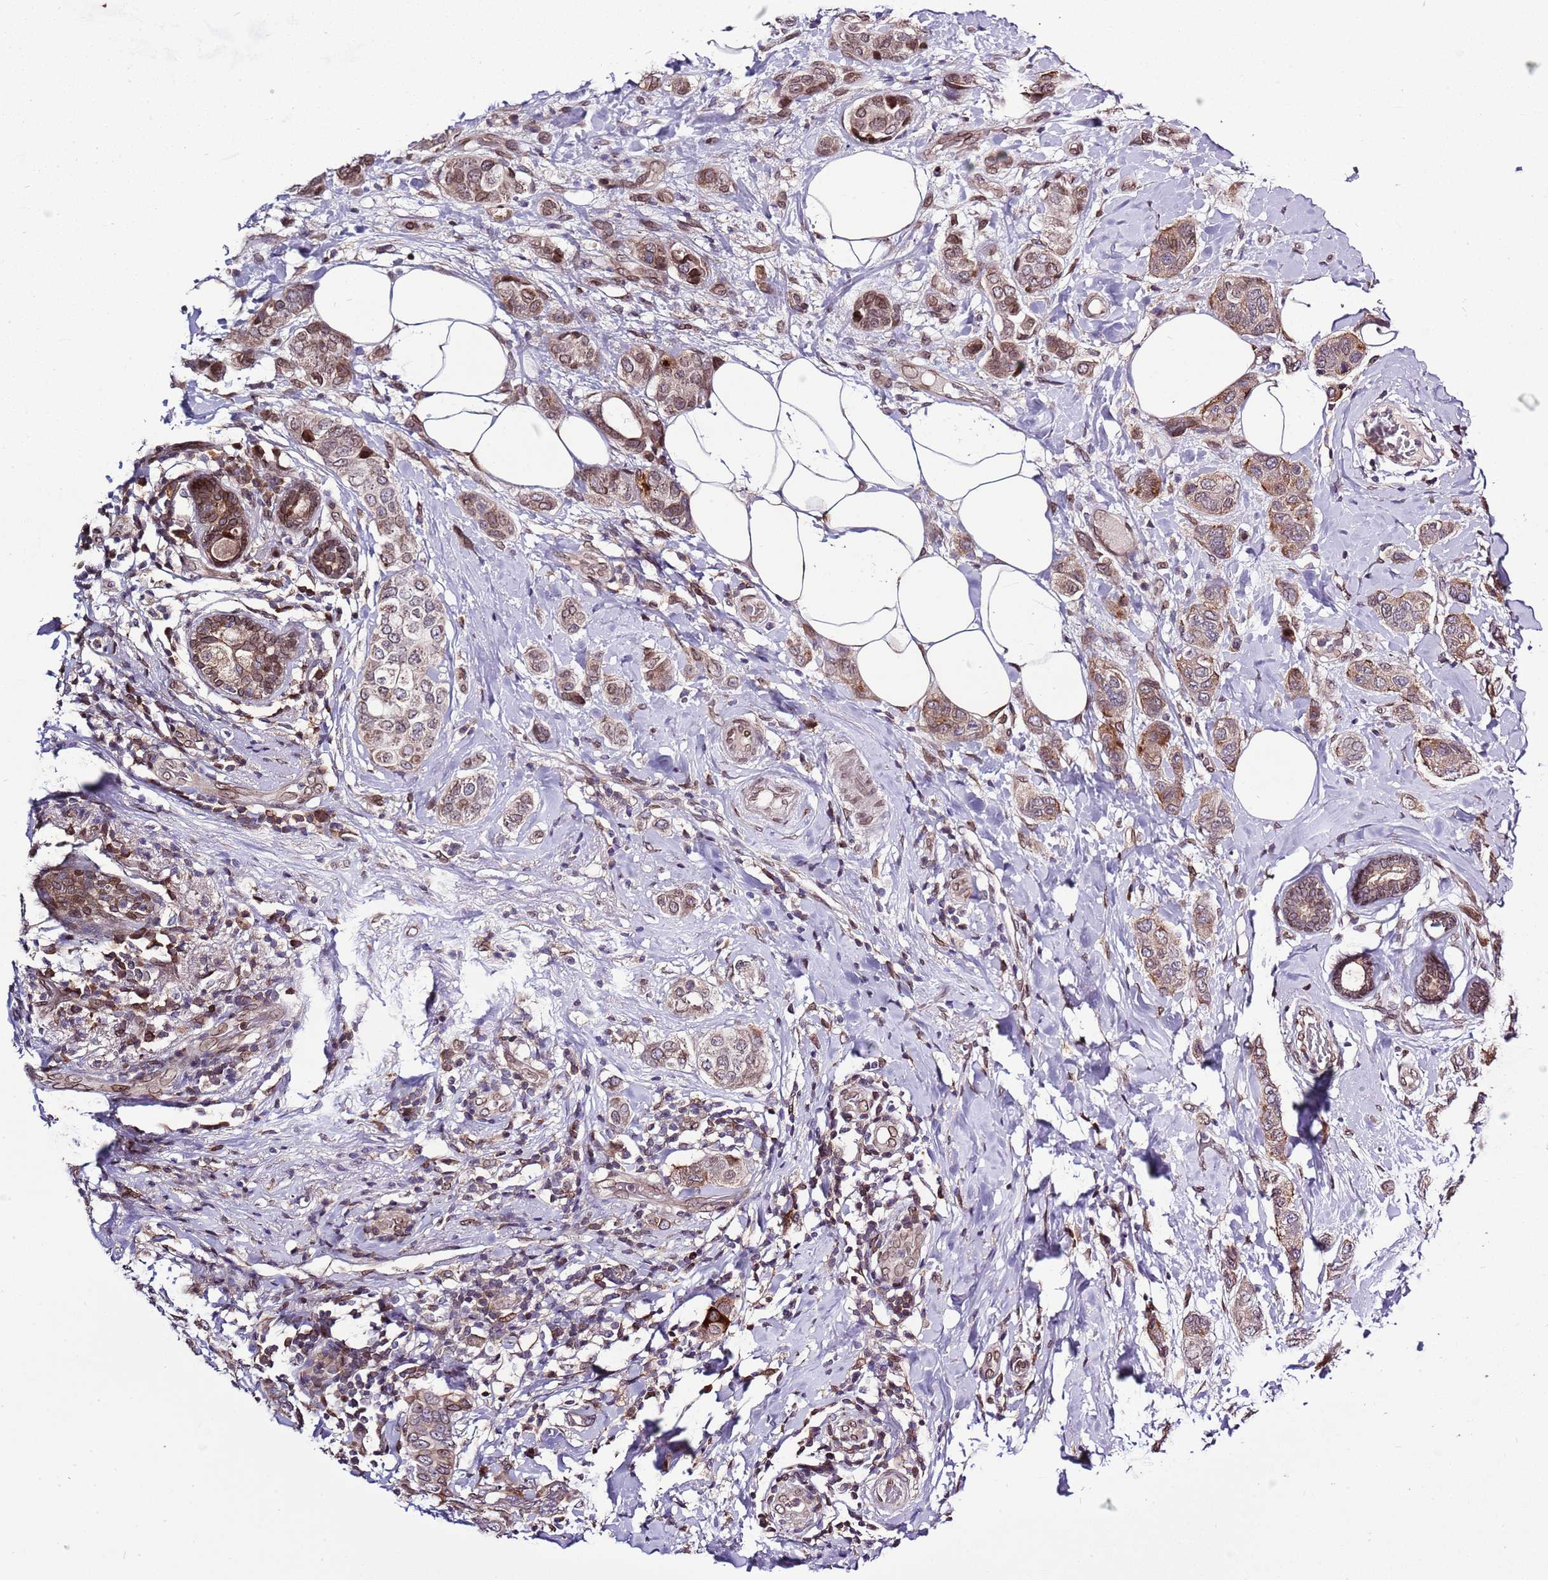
{"staining": {"intensity": "moderate", "quantity": "25%-75%", "location": "cytoplasmic/membranous,nuclear"}, "tissue": "breast cancer", "cell_type": "Tumor cells", "image_type": "cancer", "snomed": [{"axis": "morphology", "description": "Lobular carcinoma"}, {"axis": "topography", "description": "Breast"}], "caption": "Approximately 25%-75% of tumor cells in breast lobular carcinoma show moderate cytoplasmic/membranous and nuclear protein expression as visualized by brown immunohistochemical staining.", "gene": "ZNF665", "patient": {"sex": "female", "age": 51}}